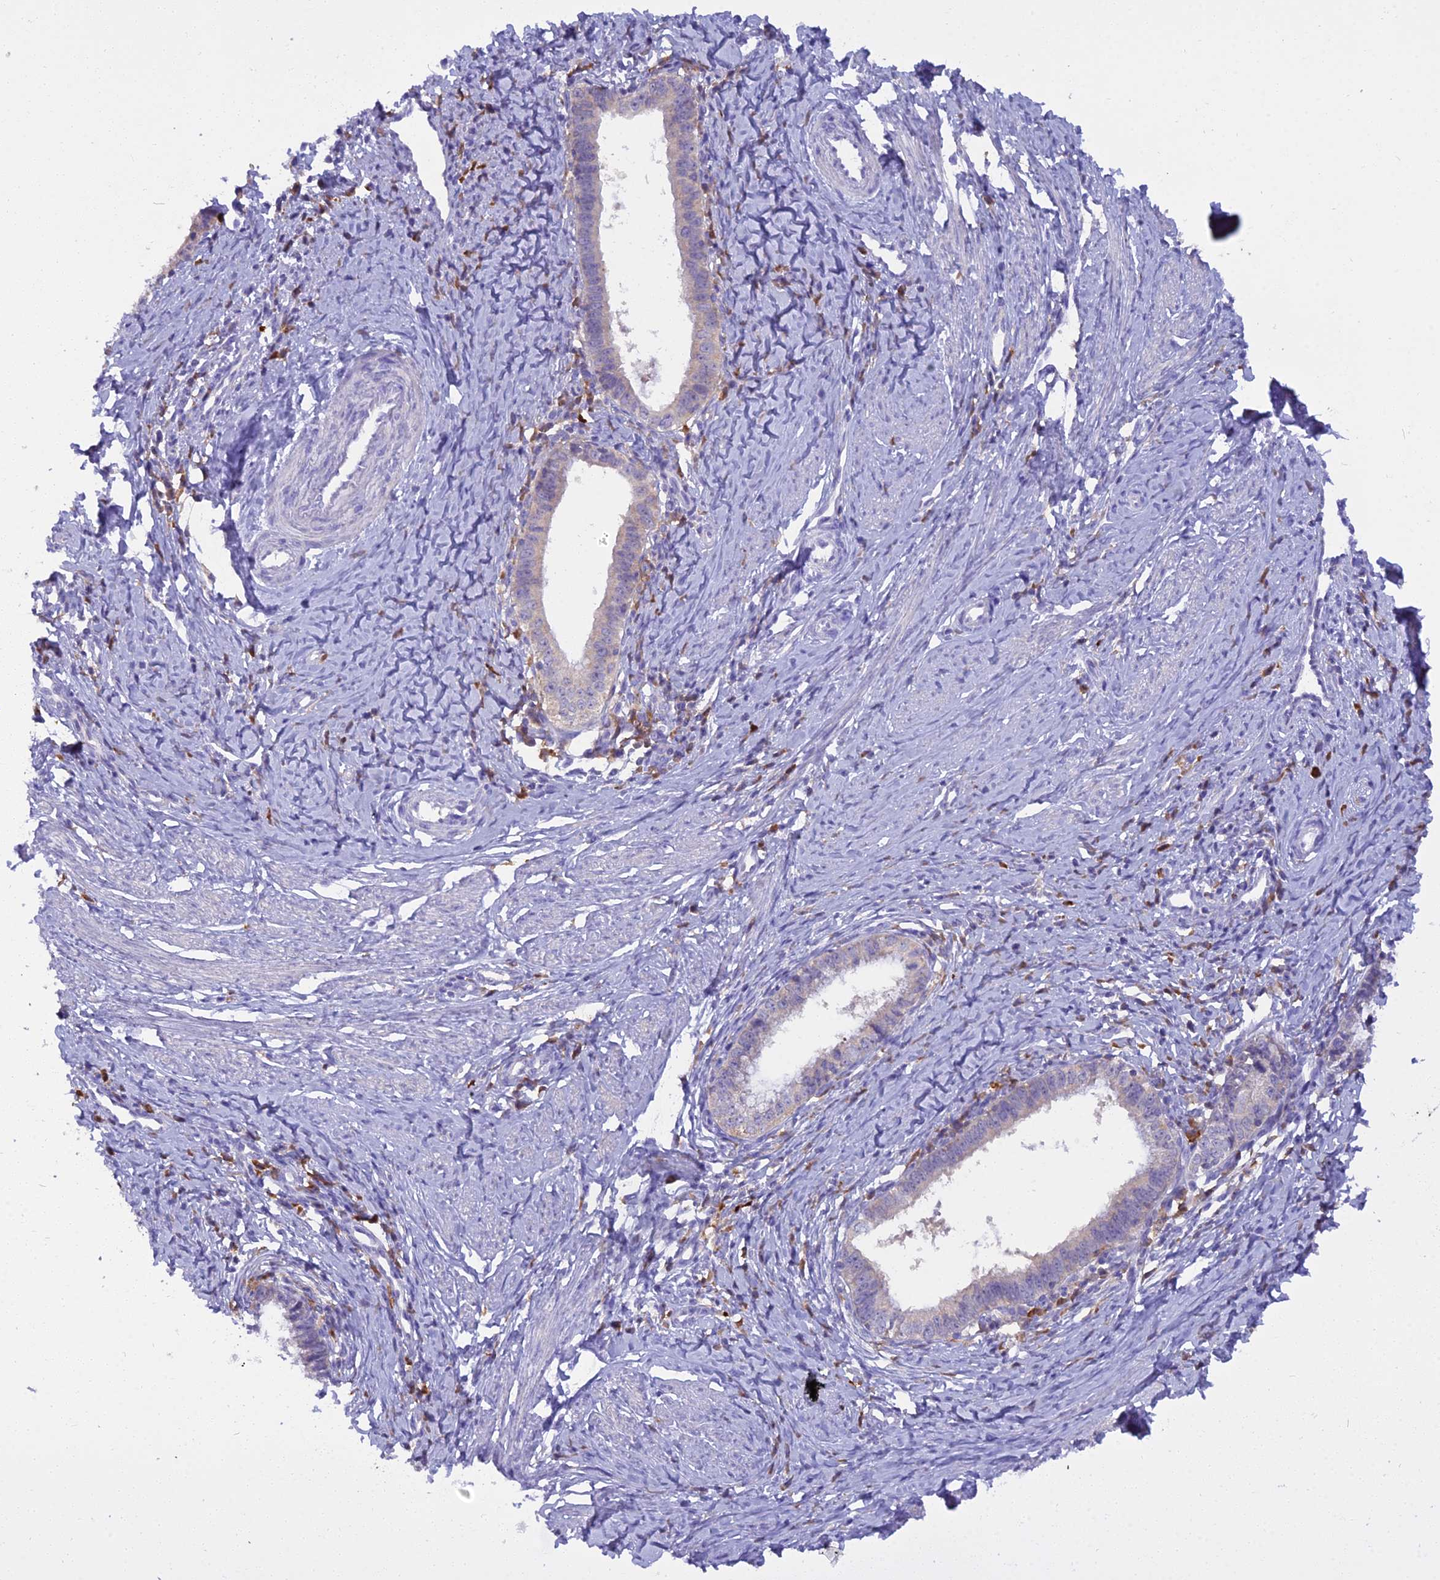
{"staining": {"intensity": "negative", "quantity": "none", "location": "none"}, "tissue": "cervical cancer", "cell_type": "Tumor cells", "image_type": "cancer", "snomed": [{"axis": "morphology", "description": "Adenocarcinoma, NOS"}, {"axis": "topography", "description": "Cervix"}], "caption": "Tumor cells show no significant staining in cervical cancer.", "gene": "BLNK", "patient": {"sex": "female", "age": 36}}